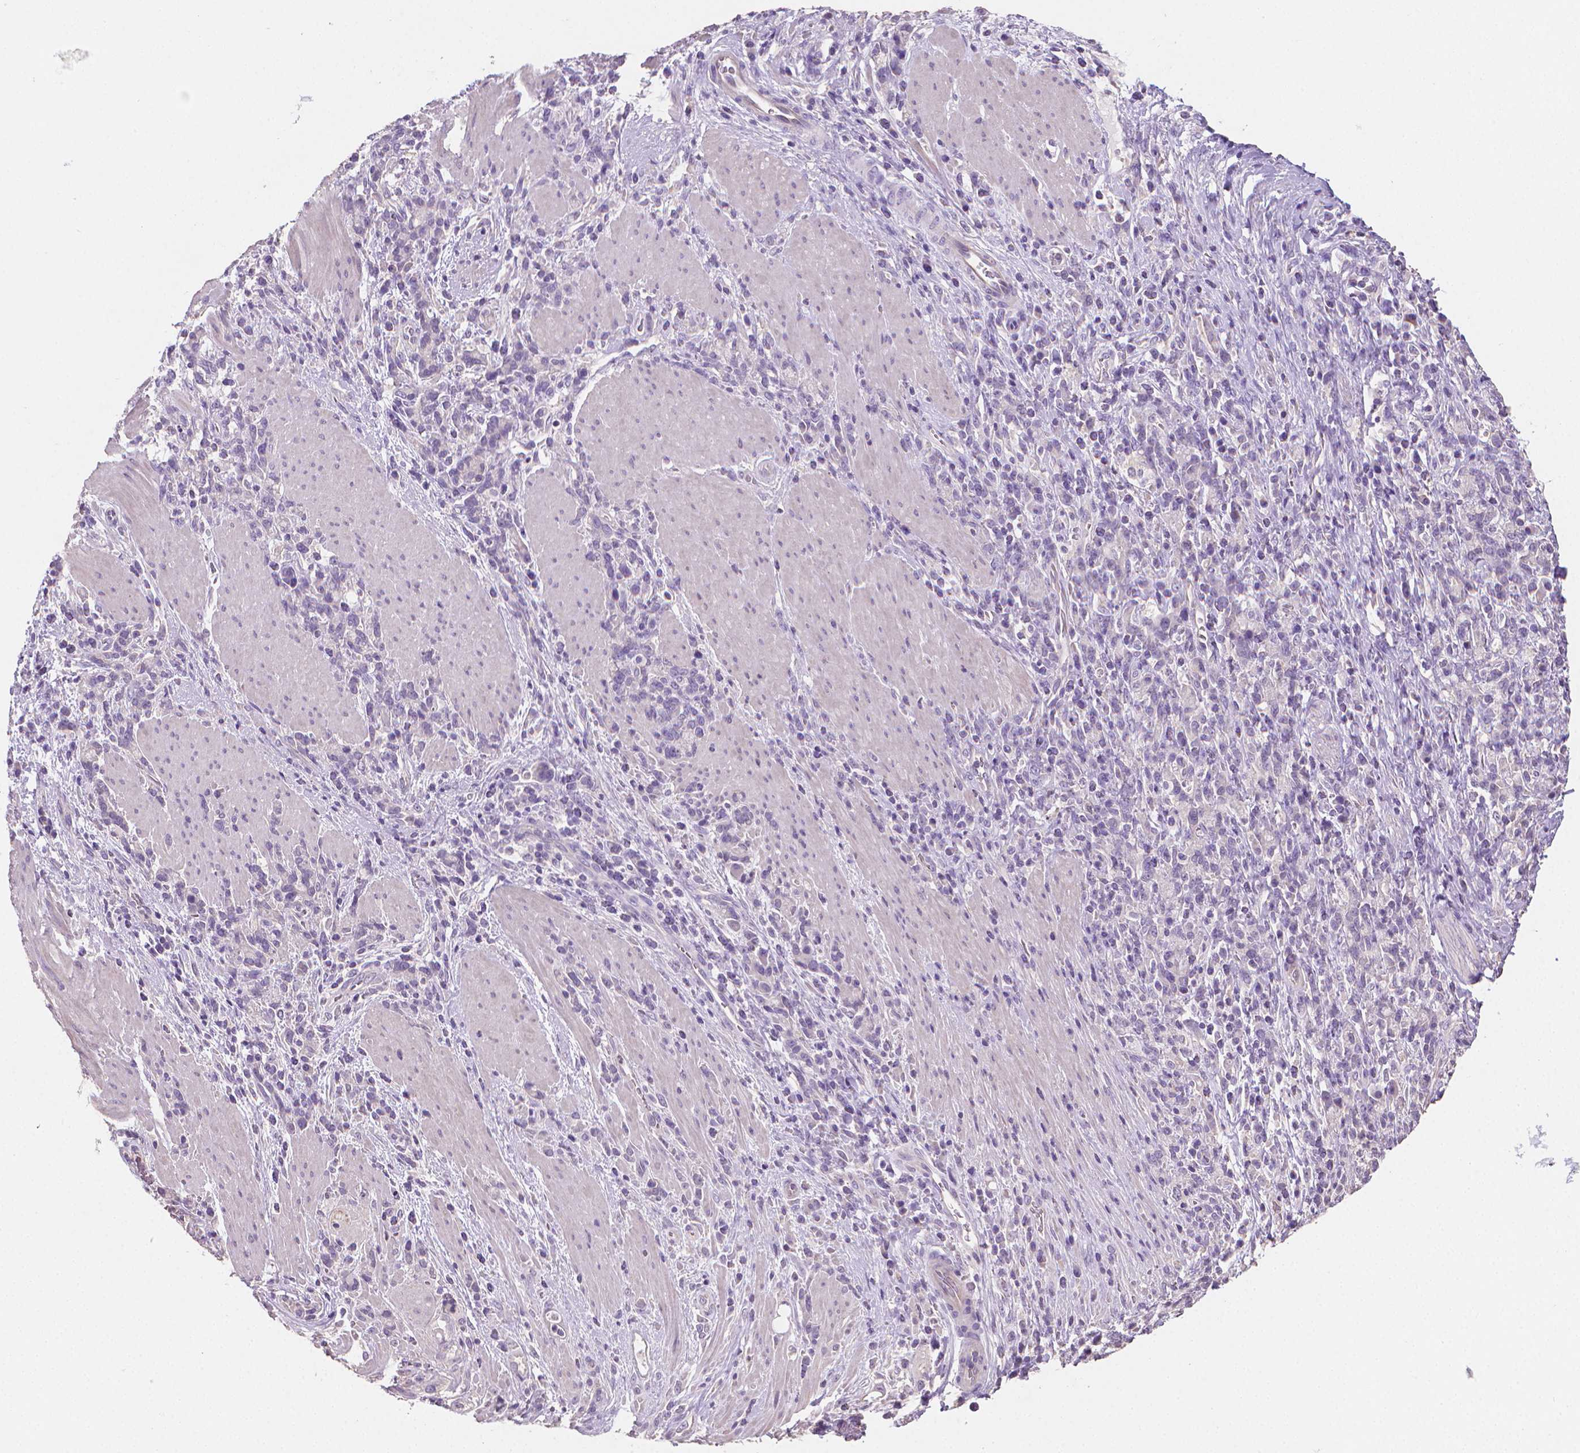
{"staining": {"intensity": "negative", "quantity": "none", "location": "none"}, "tissue": "stomach cancer", "cell_type": "Tumor cells", "image_type": "cancer", "snomed": [{"axis": "morphology", "description": "Adenocarcinoma, NOS"}, {"axis": "topography", "description": "Stomach"}], "caption": "This is an IHC photomicrograph of adenocarcinoma (stomach). There is no expression in tumor cells.", "gene": "CATIP", "patient": {"sex": "female", "age": 57}}